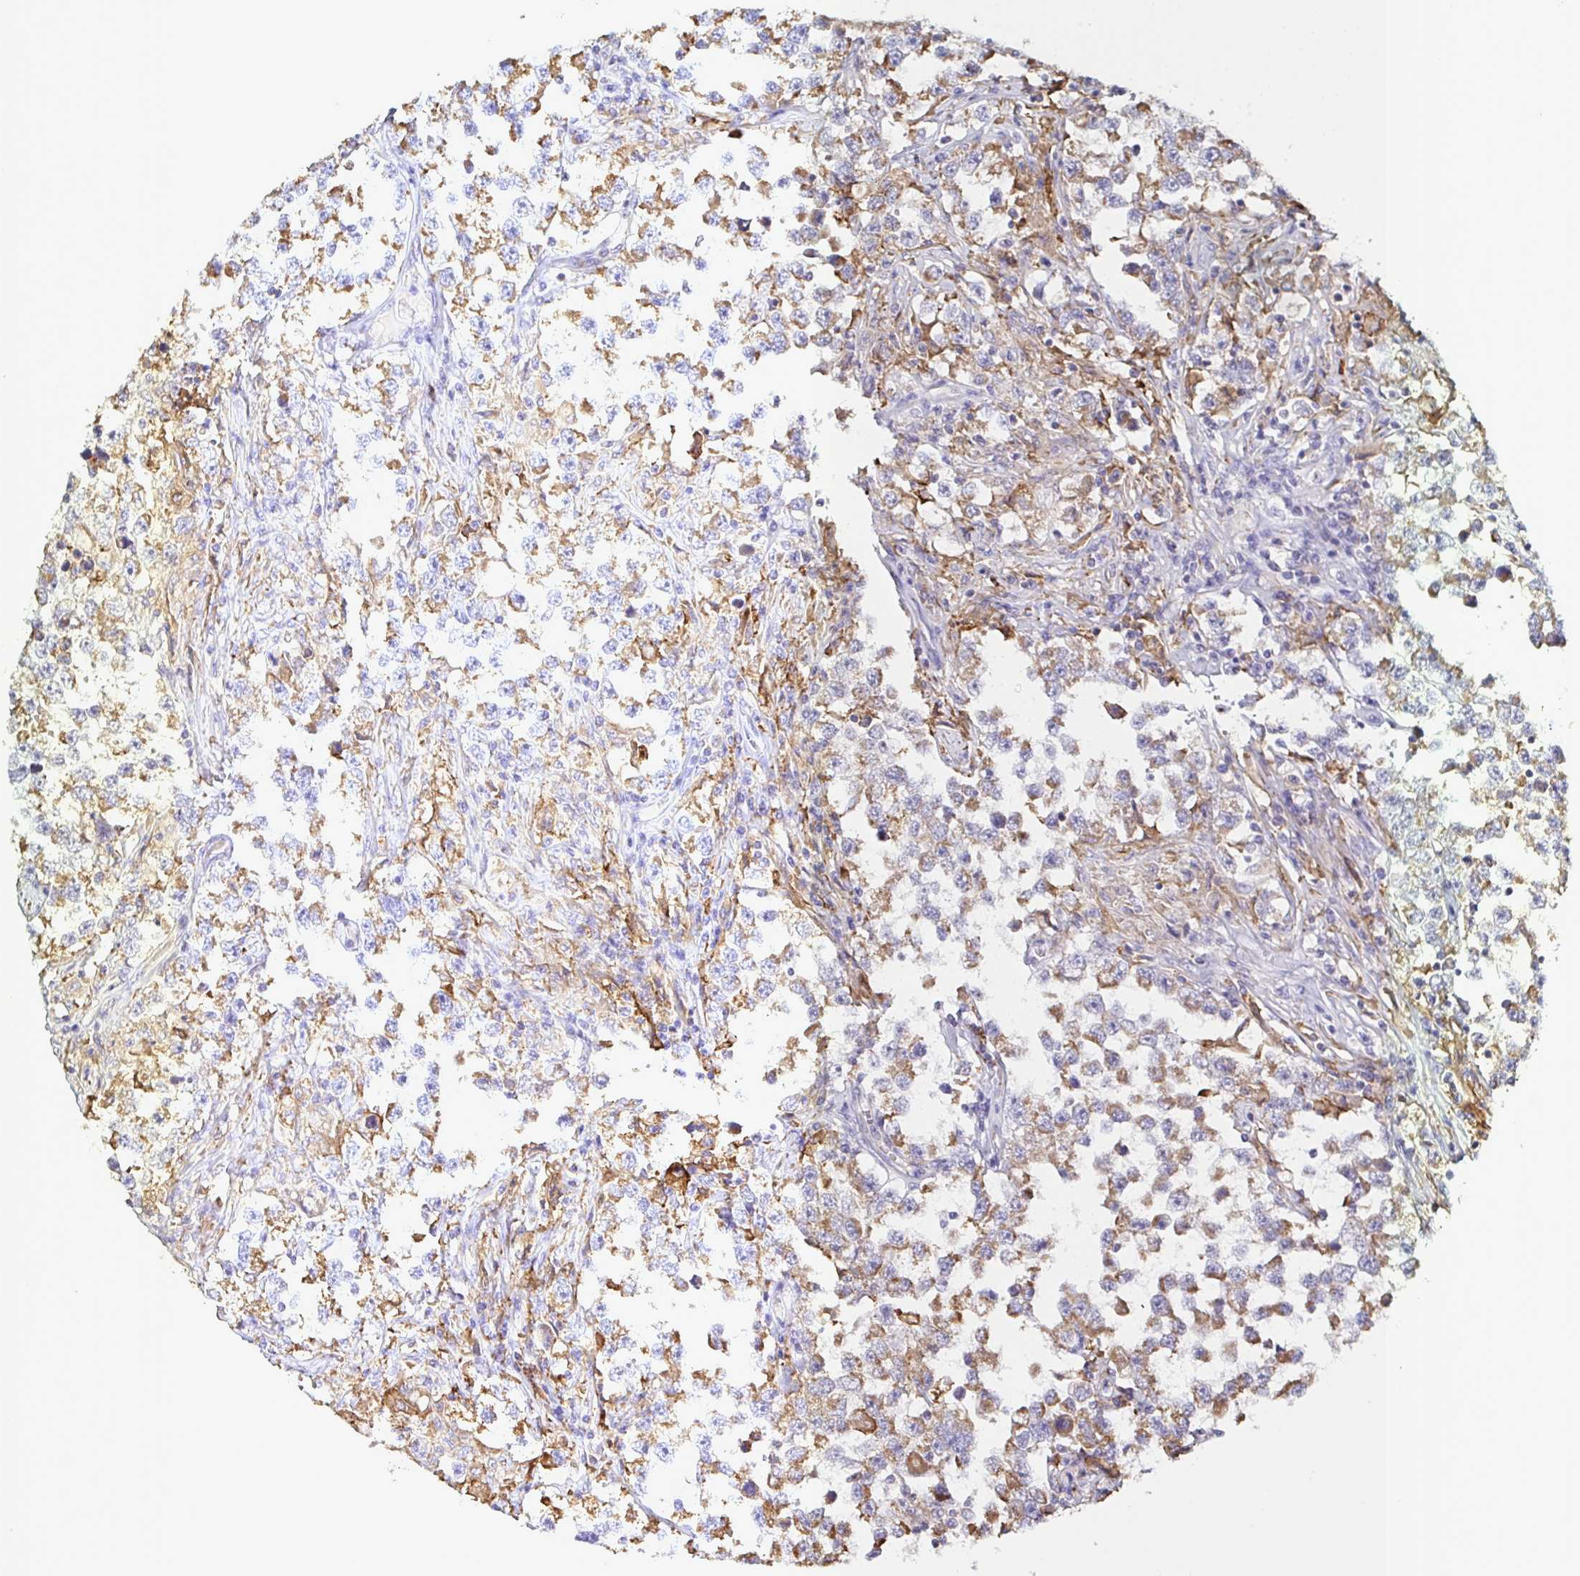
{"staining": {"intensity": "moderate", "quantity": "25%-75%", "location": "cytoplasmic/membranous"}, "tissue": "testis cancer", "cell_type": "Tumor cells", "image_type": "cancer", "snomed": [{"axis": "morphology", "description": "Seminoma, NOS"}, {"axis": "topography", "description": "Testis"}], "caption": "The image displays immunohistochemical staining of testis cancer. There is moderate cytoplasmic/membranous positivity is seen in approximately 25%-75% of tumor cells.", "gene": "MSR1", "patient": {"sex": "male", "age": 46}}